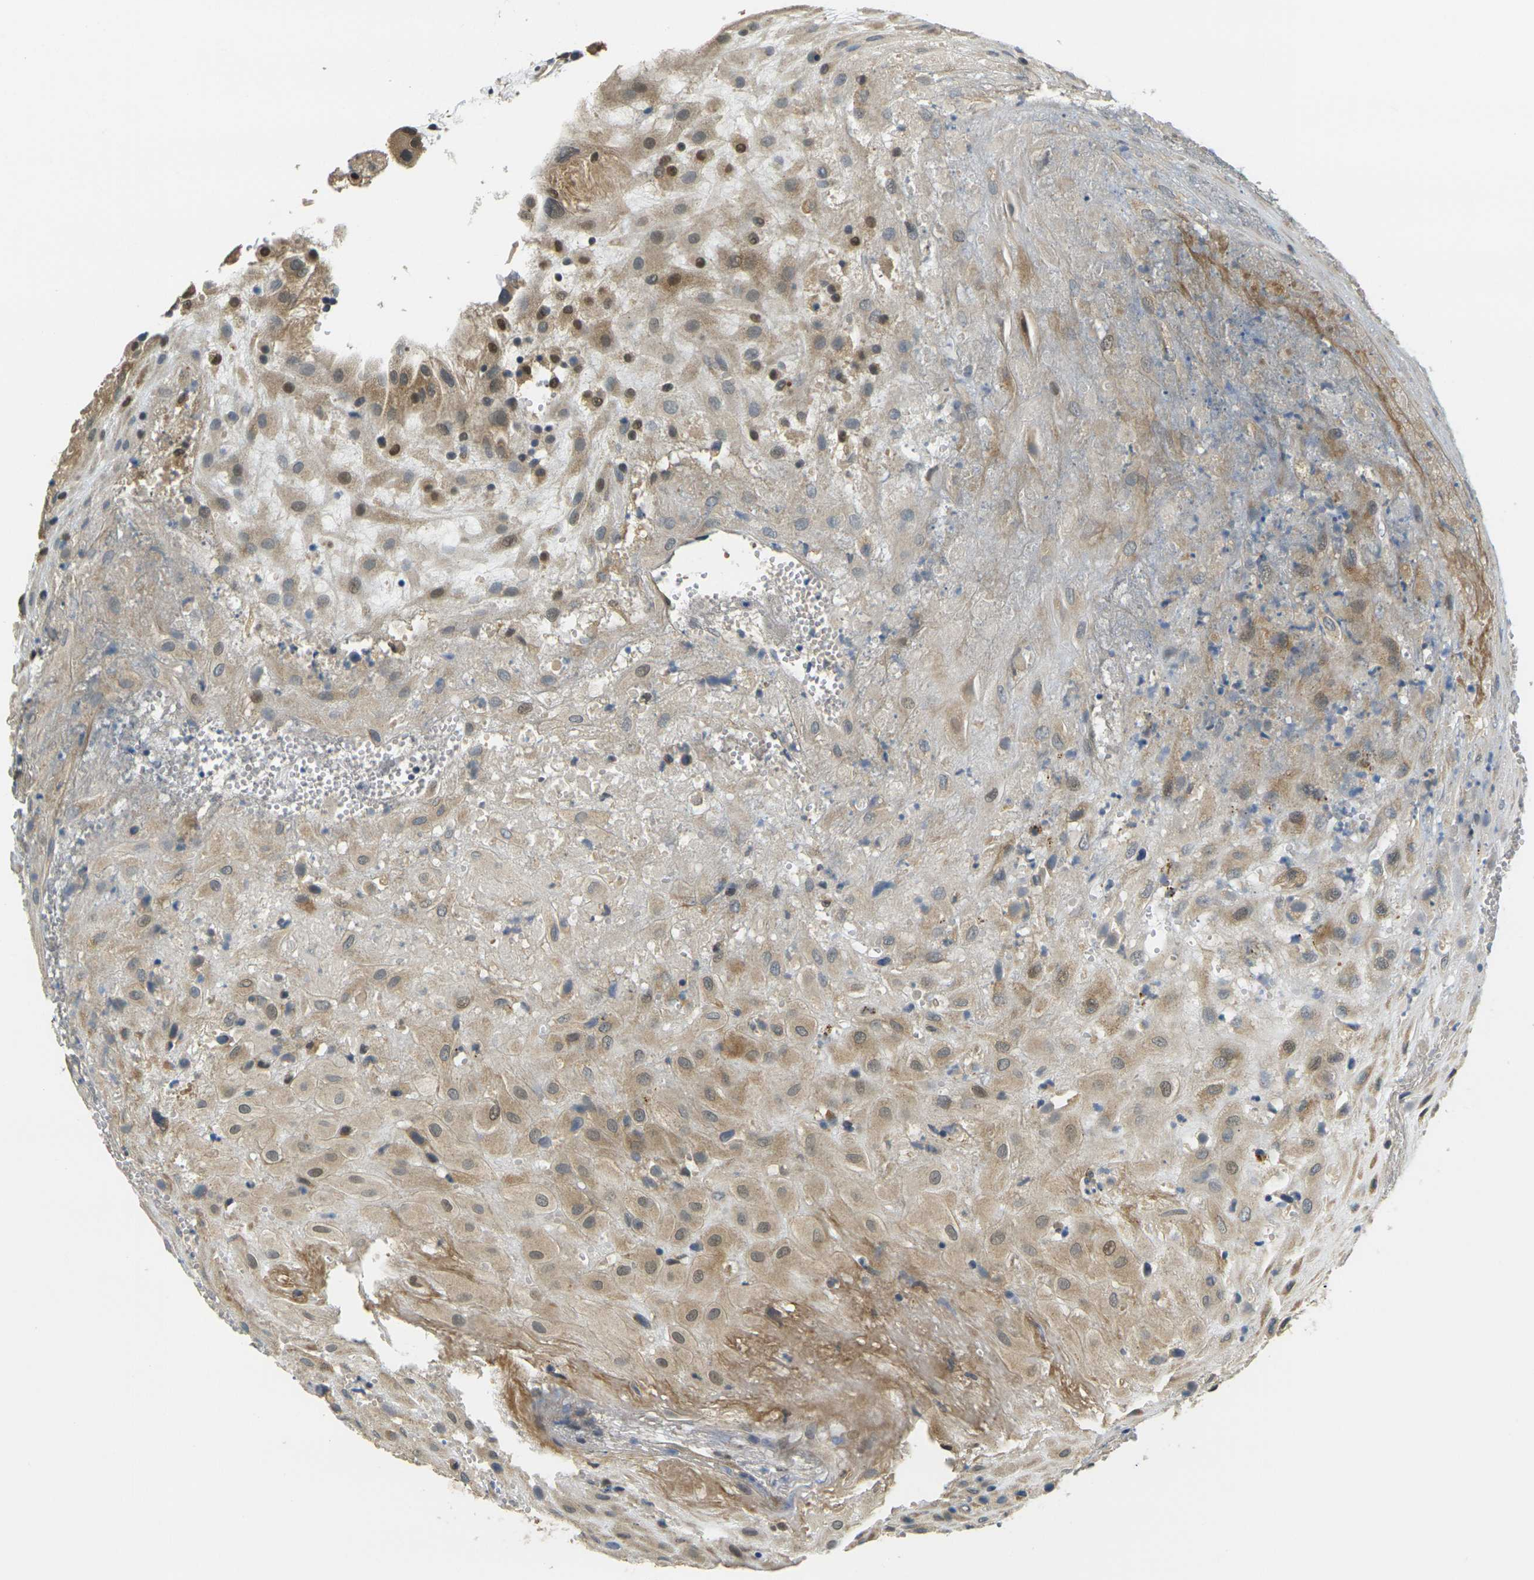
{"staining": {"intensity": "moderate", "quantity": ">75%", "location": "cytoplasmic/membranous,nuclear"}, "tissue": "placenta", "cell_type": "Decidual cells", "image_type": "normal", "snomed": [{"axis": "morphology", "description": "Normal tissue, NOS"}, {"axis": "topography", "description": "Placenta"}], "caption": "There is medium levels of moderate cytoplasmic/membranous,nuclear staining in decidual cells of normal placenta, as demonstrated by immunohistochemical staining (brown color).", "gene": "KLHL8", "patient": {"sex": "female", "age": 18}}